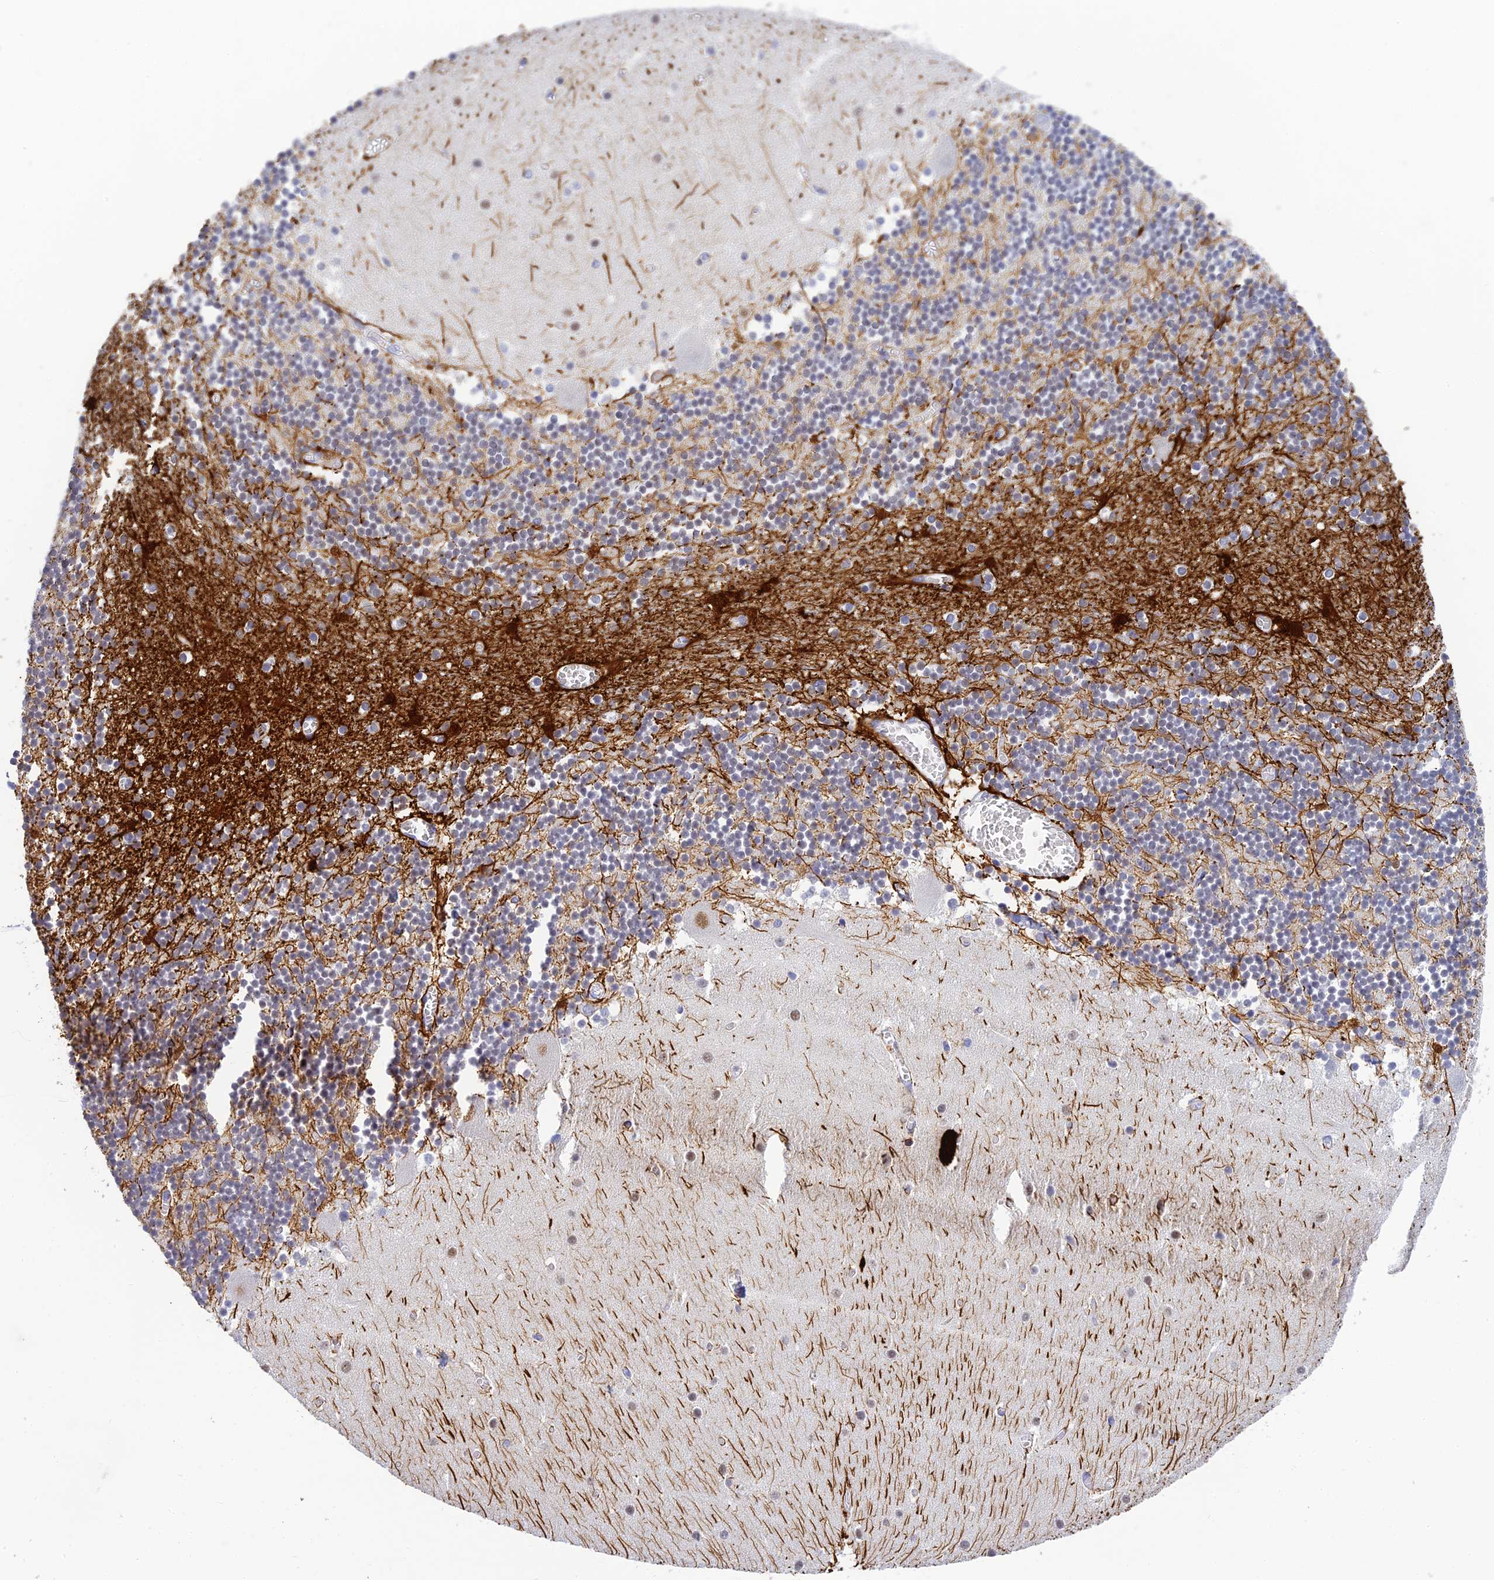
{"staining": {"intensity": "negative", "quantity": "none", "location": "none"}, "tissue": "cerebellum", "cell_type": "Cells in granular layer", "image_type": "normal", "snomed": [{"axis": "morphology", "description": "Normal tissue, NOS"}, {"axis": "topography", "description": "Cerebellum"}], "caption": "An immunohistochemistry (IHC) histopathology image of unremarkable cerebellum is shown. There is no staining in cells in granular layer of cerebellum.", "gene": "INTS13", "patient": {"sex": "female", "age": 28}}